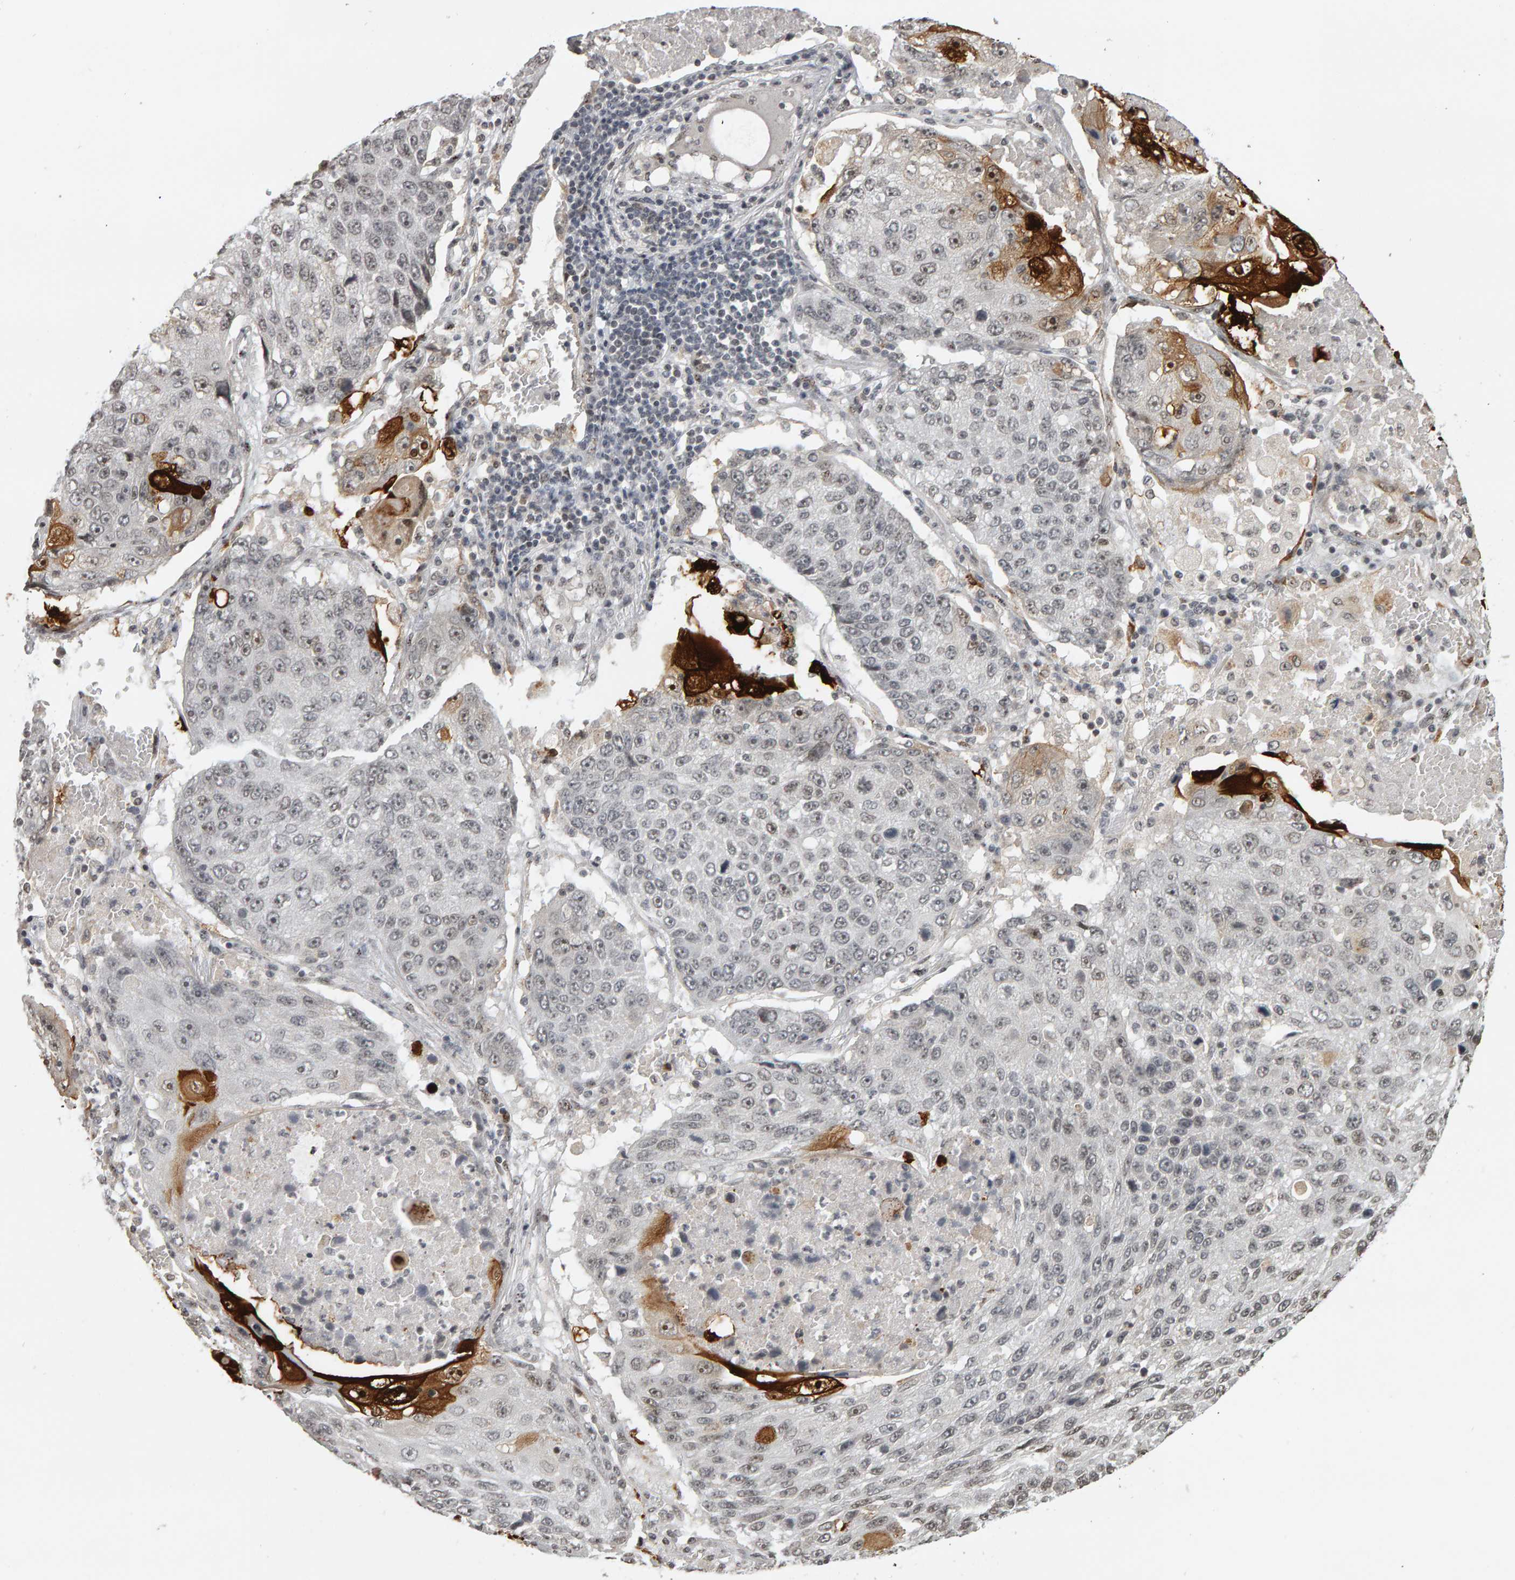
{"staining": {"intensity": "strong", "quantity": "25%-75%", "location": "cytoplasmic/membranous,nuclear"}, "tissue": "lung cancer", "cell_type": "Tumor cells", "image_type": "cancer", "snomed": [{"axis": "morphology", "description": "Squamous cell carcinoma, NOS"}, {"axis": "topography", "description": "Lung"}], "caption": "Lung cancer (squamous cell carcinoma) stained with a protein marker demonstrates strong staining in tumor cells.", "gene": "TRAM1", "patient": {"sex": "male", "age": 61}}